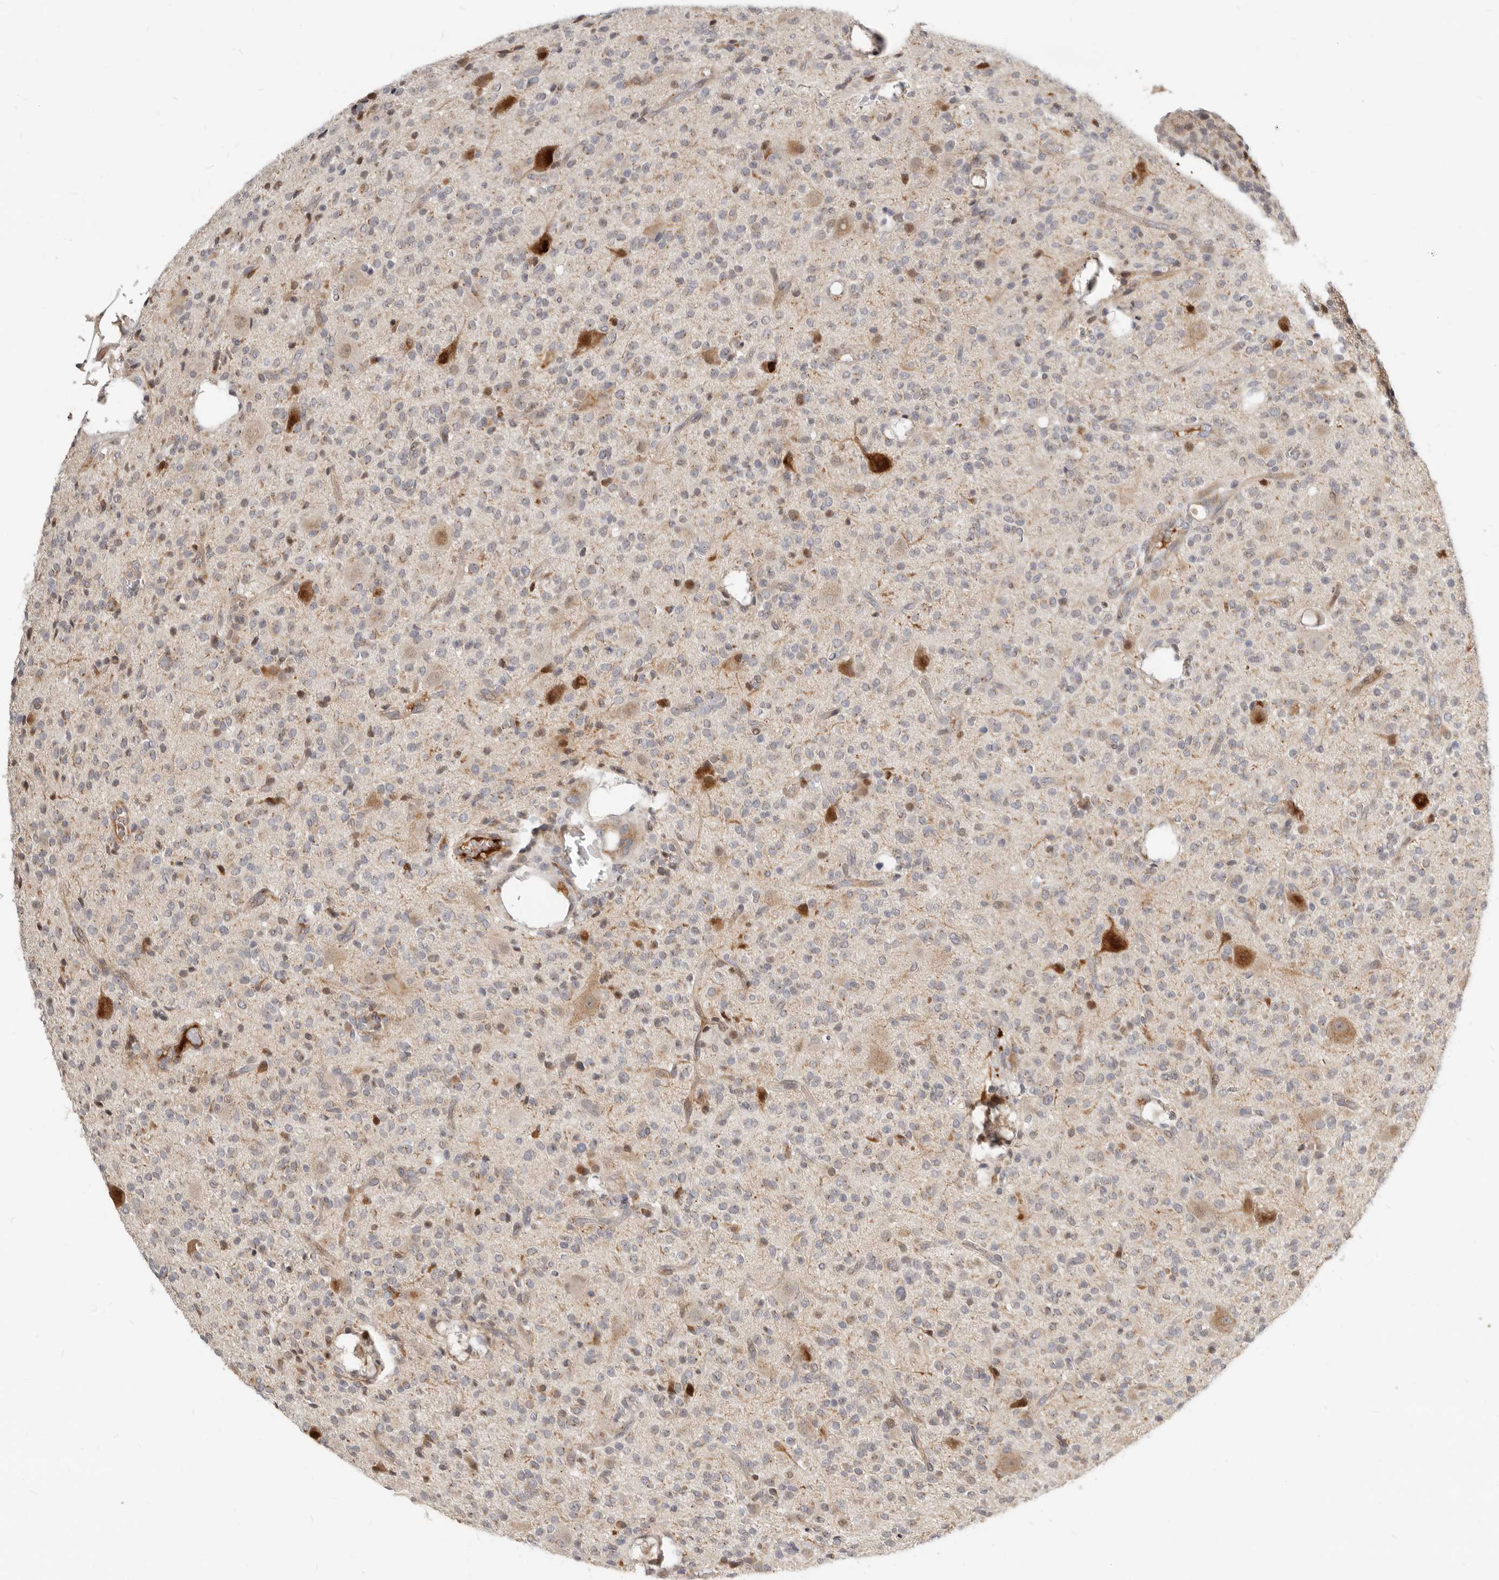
{"staining": {"intensity": "moderate", "quantity": "<25%", "location": "cytoplasmic/membranous"}, "tissue": "glioma", "cell_type": "Tumor cells", "image_type": "cancer", "snomed": [{"axis": "morphology", "description": "Glioma, malignant, High grade"}, {"axis": "topography", "description": "Brain"}], "caption": "Glioma tissue displays moderate cytoplasmic/membranous positivity in about <25% of tumor cells Immunohistochemistry (ihc) stains the protein in brown and the nuclei are stained blue.", "gene": "NPY4R", "patient": {"sex": "male", "age": 34}}